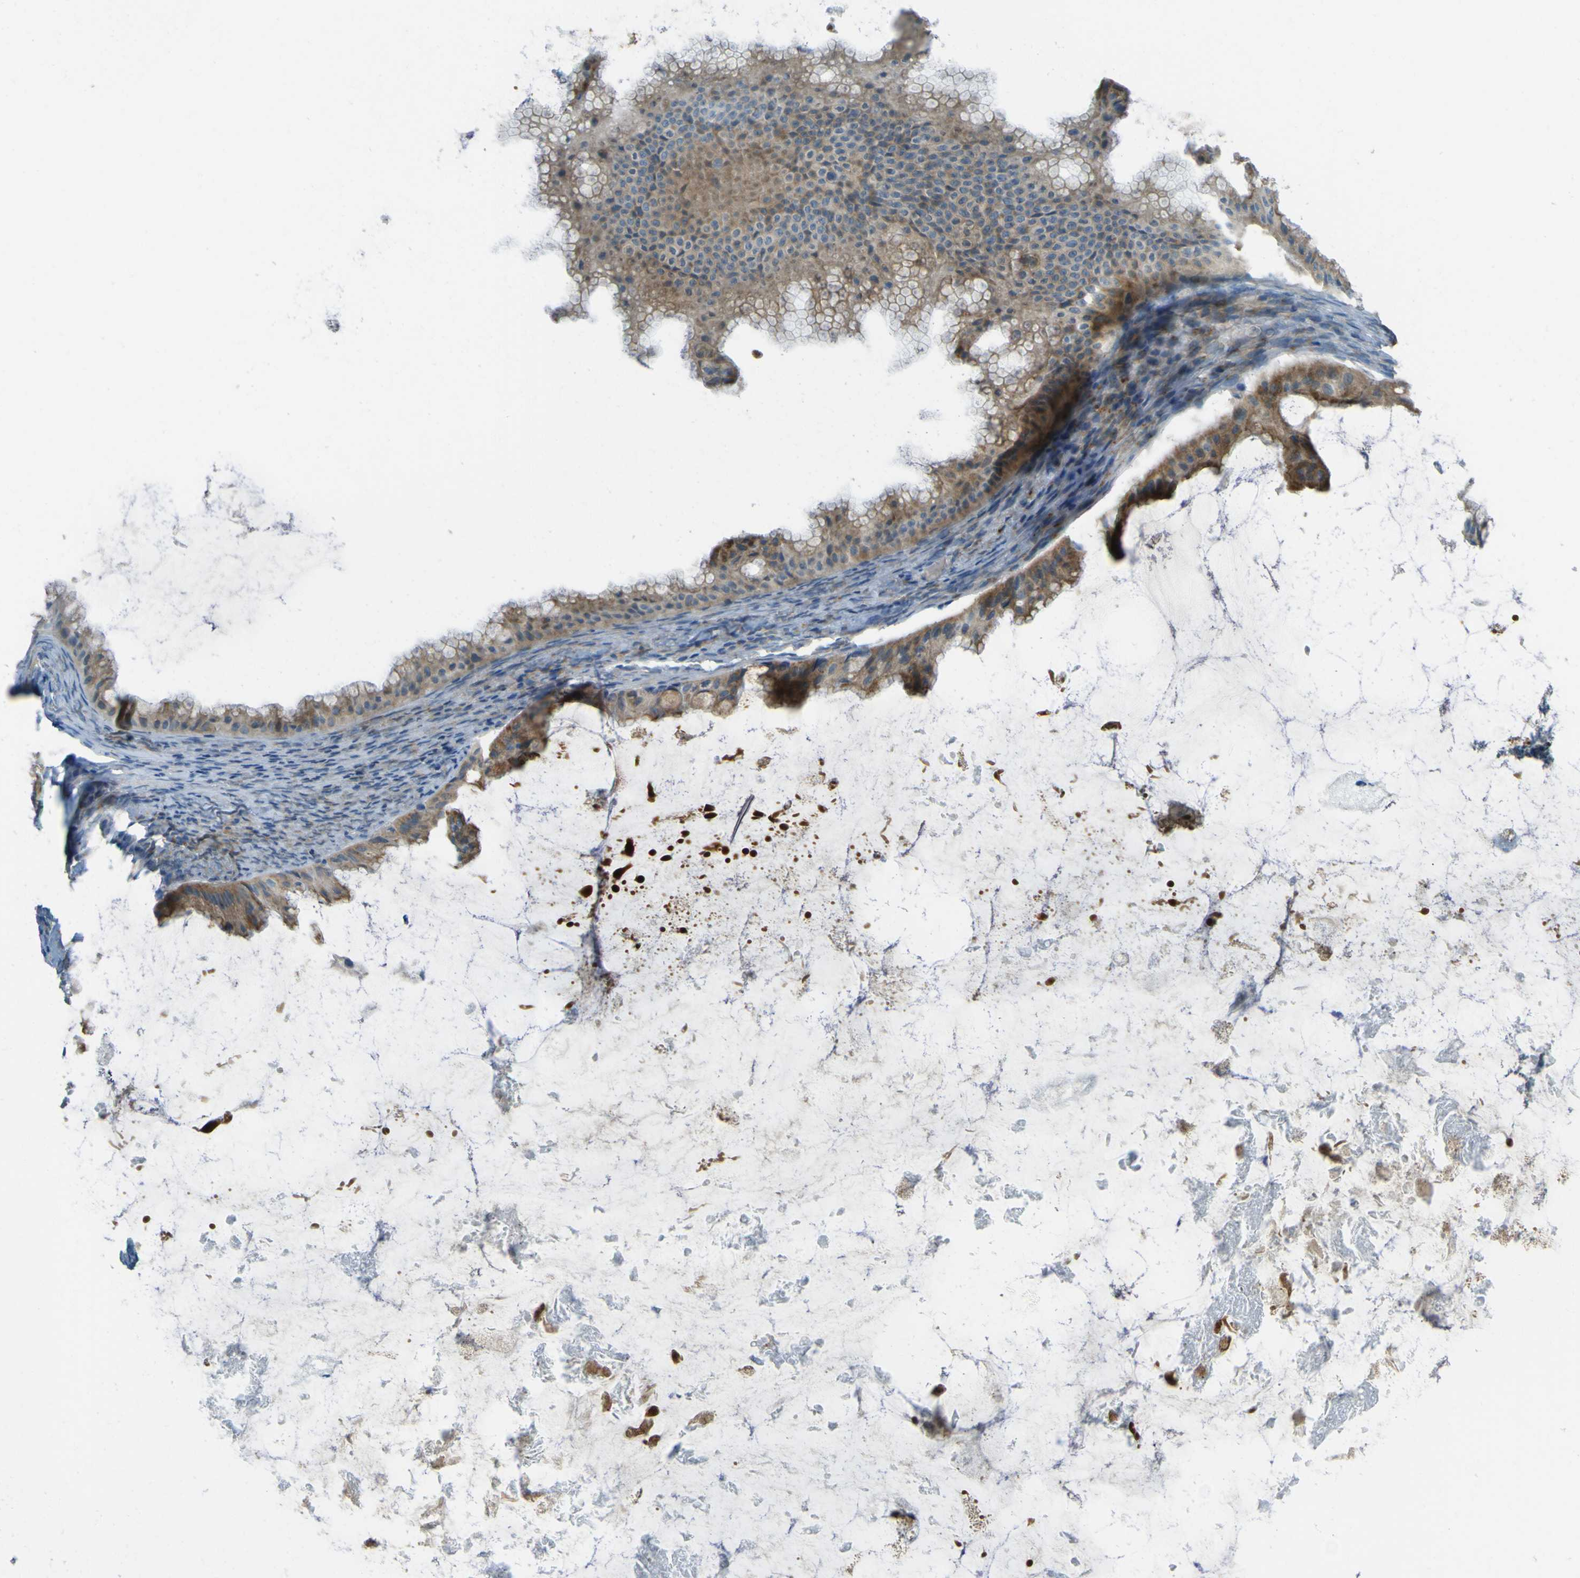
{"staining": {"intensity": "moderate", "quantity": ">75%", "location": "cytoplasmic/membranous"}, "tissue": "ovarian cancer", "cell_type": "Tumor cells", "image_type": "cancer", "snomed": [{"axis": "morphology", "description": "Cystadenocarcinoma, mucinous, NOS"}, {"axis": "topography", "description": "Ovary"}], "caption": "Protein staining by immunohistochemistry (IHC) shows moderate cytoplasmic/membranous expression in about >75% of tumor cells in ovarian cancer.", "gene": "FKTN", "patient": {"sex": "female", "age": 61}}